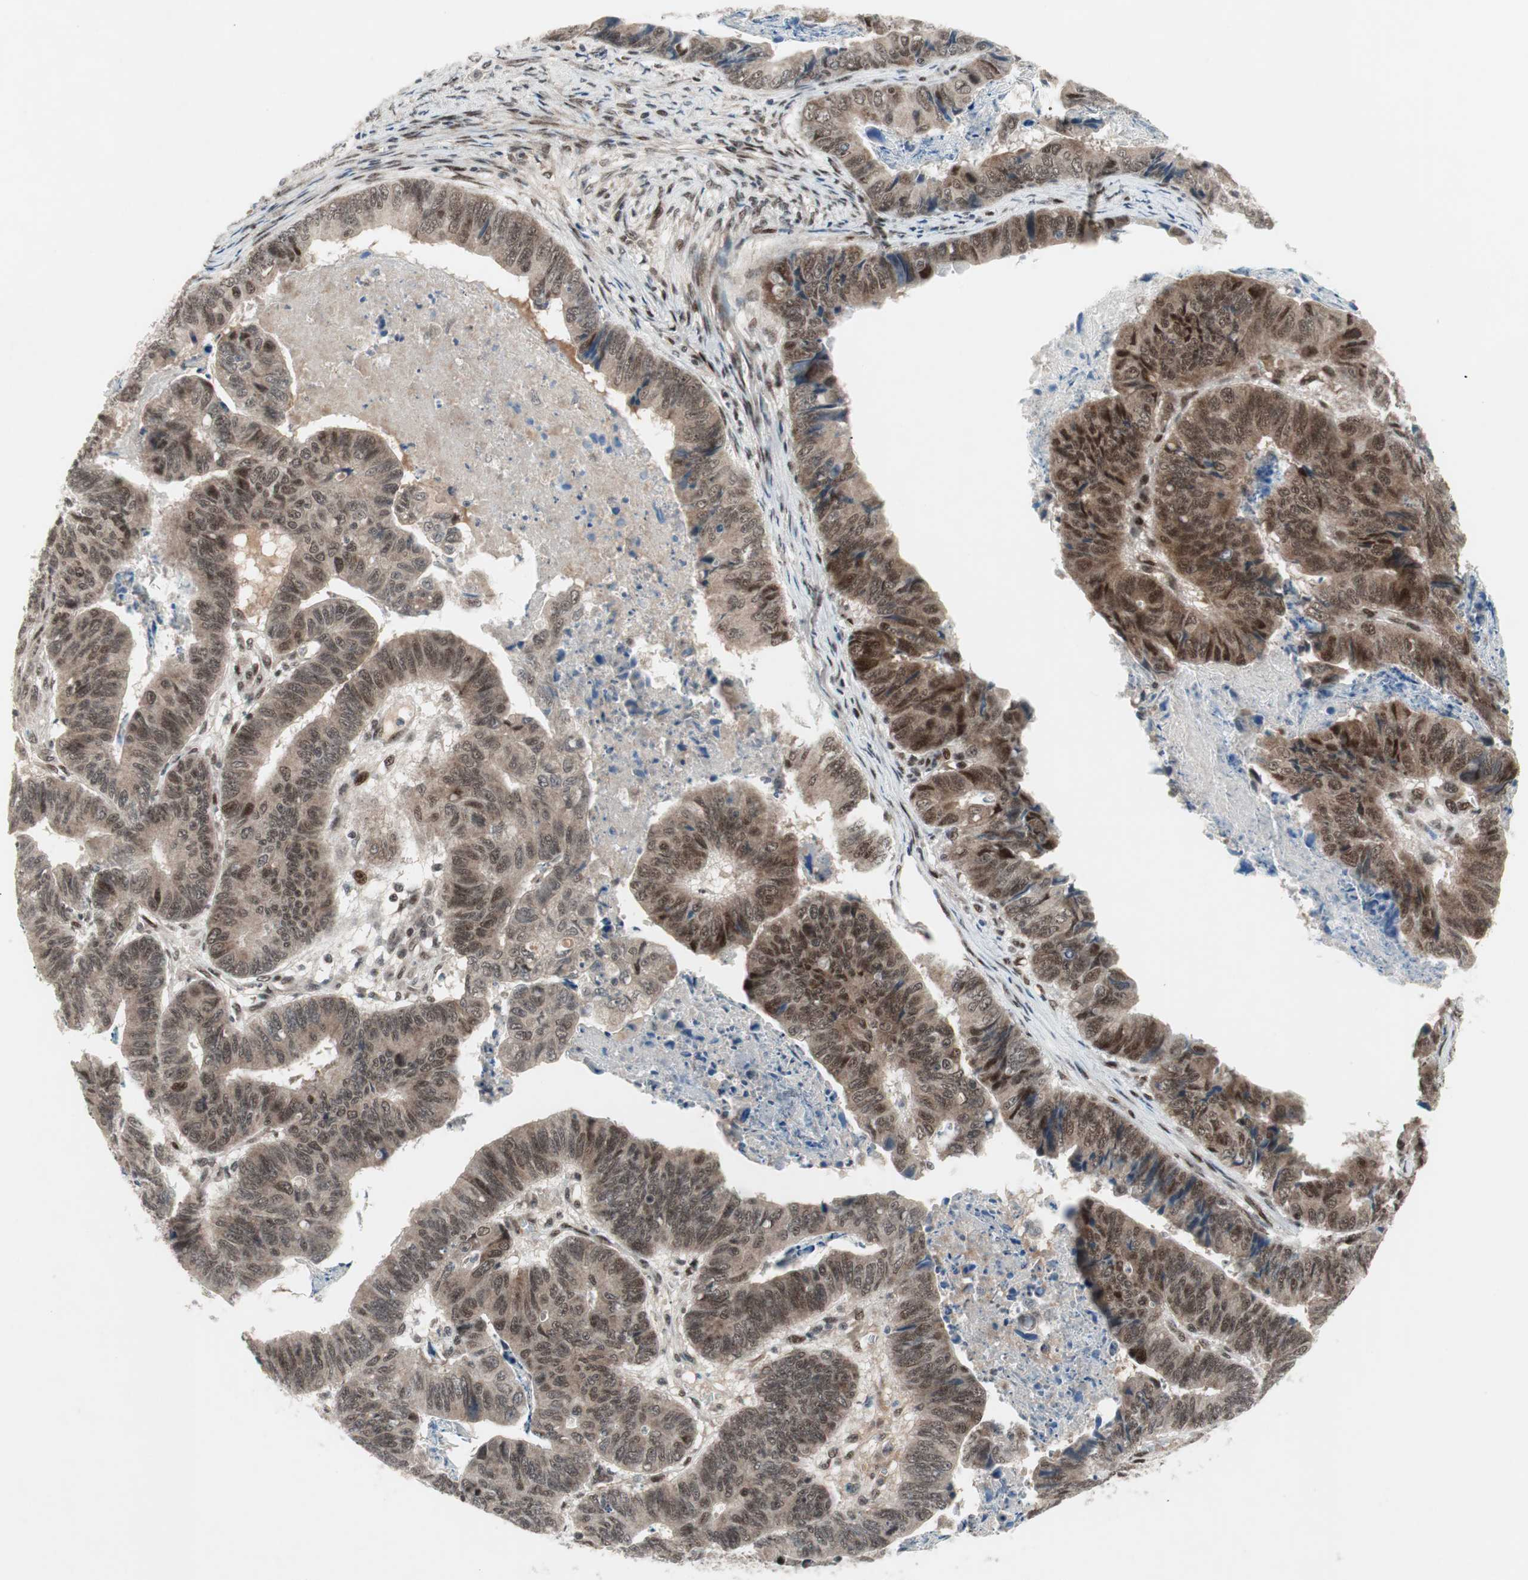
{"staining": {"intensity": "strong", "quantity": ">75%", "location": "cytoplasmic/membranous,nuclear"}, "tissue": "stomach cancer", "cell_type": "Tumor cells", "image_type": "cancer", "snomed": [{"axis": "morphology", "description": "Adenocarcinoma, NOS"}, {"axis": "topography", "description": "Stomach, lower"}], "caption": "DAB (3,3'-diaminobenzidine) immunohistochemical staining of stomach adenocarcinoma reveals strong cytoplasmic/membranous and nuclear protein expression in approximately >75% of tumor cells. (DAB IHC with brightfield microscopy, high magnification).", "gene": "TCF12", "patient": {"sex": "male", "age": 77}}